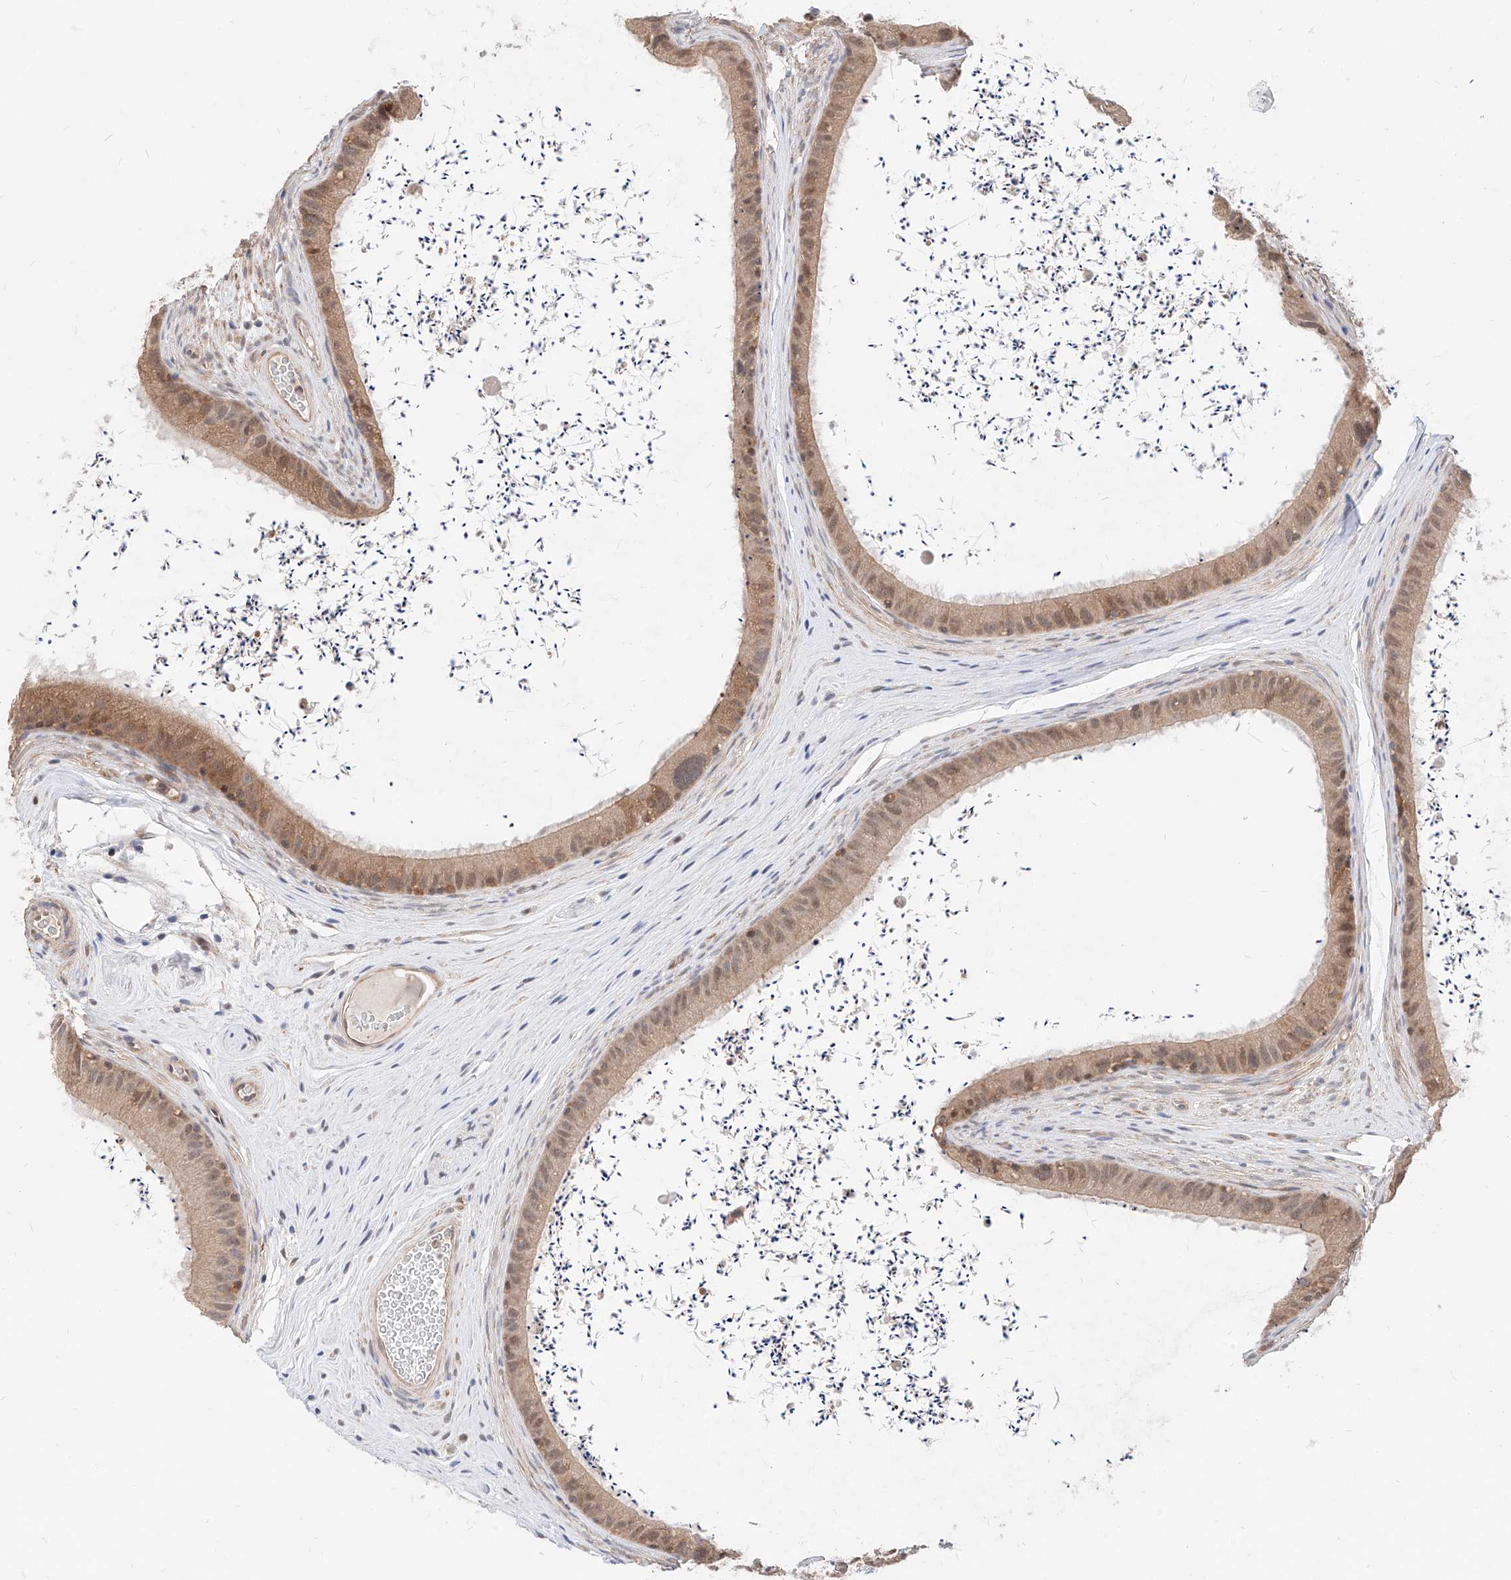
{"staining": {"intensity": "moderate", "quantity": "25%-75%", "location": "cytoplasmic/membranous,nuclear"}, "tissue": "epididymis", "cell_type": "Glandular cells", "image_type": "normal", "snomed": [{"axis": "morphology", "description": "Normal tissue, NOS"}, {"axis": "topography", "description": "Epididymis, spermatic cord, NOS"}], "caption": "Protein analysis of unremarkable epididymis displays moderate cytoplasmic/membranous,nuclear expression in approximately 25%-75% of glandular cells. (IHC, brightfield microscopy, high magnification).", "gene": "TSNAX", "patient": {"sex": "male", "age": 50}}